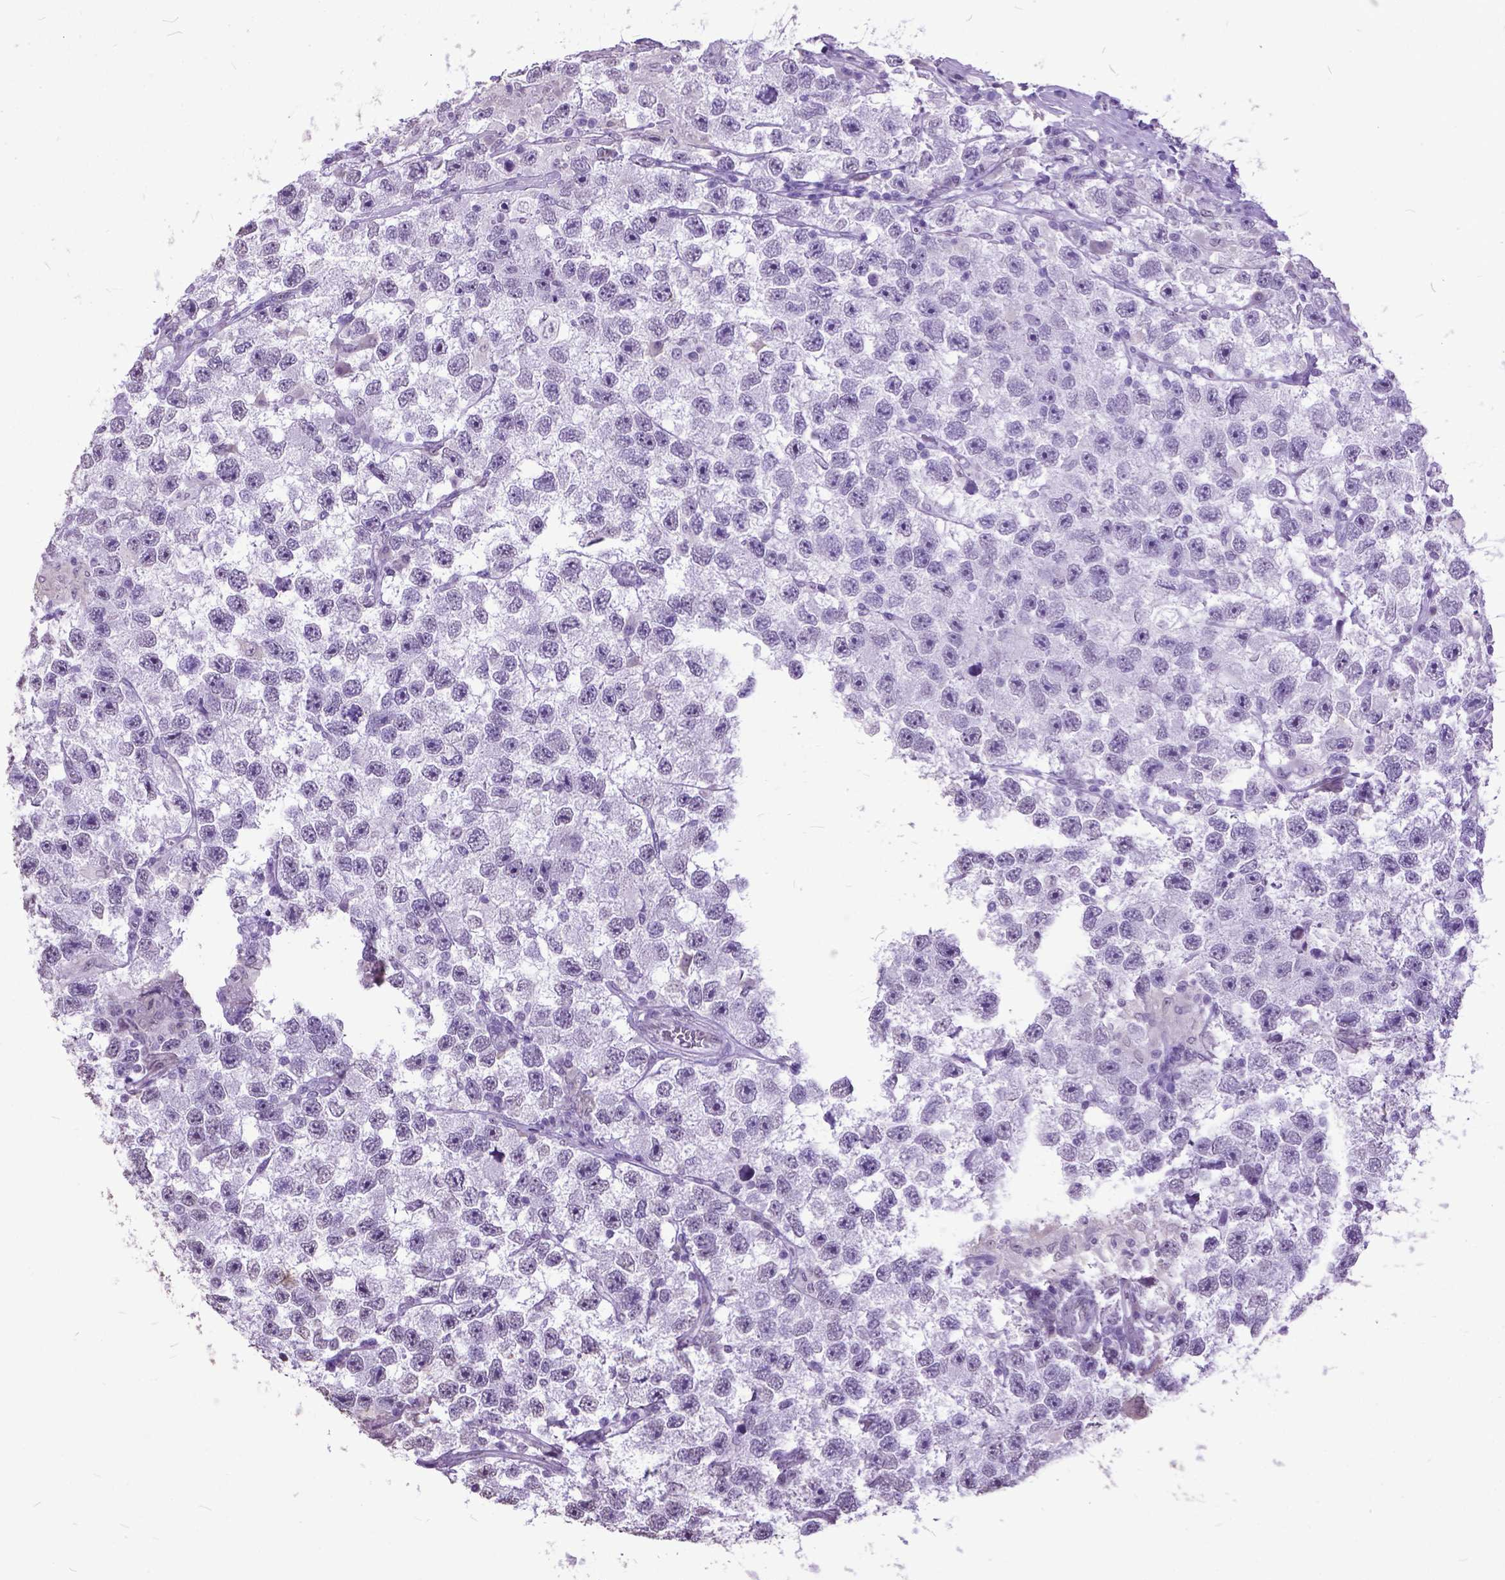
{"staining": {"intensity": "negative", "quantity": "none", "location": "none"}, "tissue": "testis cancer", "cell_type": "Tumor cells", "image_type": "cancer", "snomed": [{"axis": "morphology", "description": "Seminoma, NOS"}, {"axis": "topography", "description": "Testis"}], "caption": "Immunohistochemistry (IHC) image of human seminoma (testis) stained for a protein (brown), which shows no positivity in tumor cells. (Stains: DAB (3,3'-diaminobenzidine) immunohistochemistry with hematoxylin counter stain, Microscopy: brightfield microscopy at high magnification).", "gene": "MARCHF10", "patient": {"sex": "male", "age": 26}}